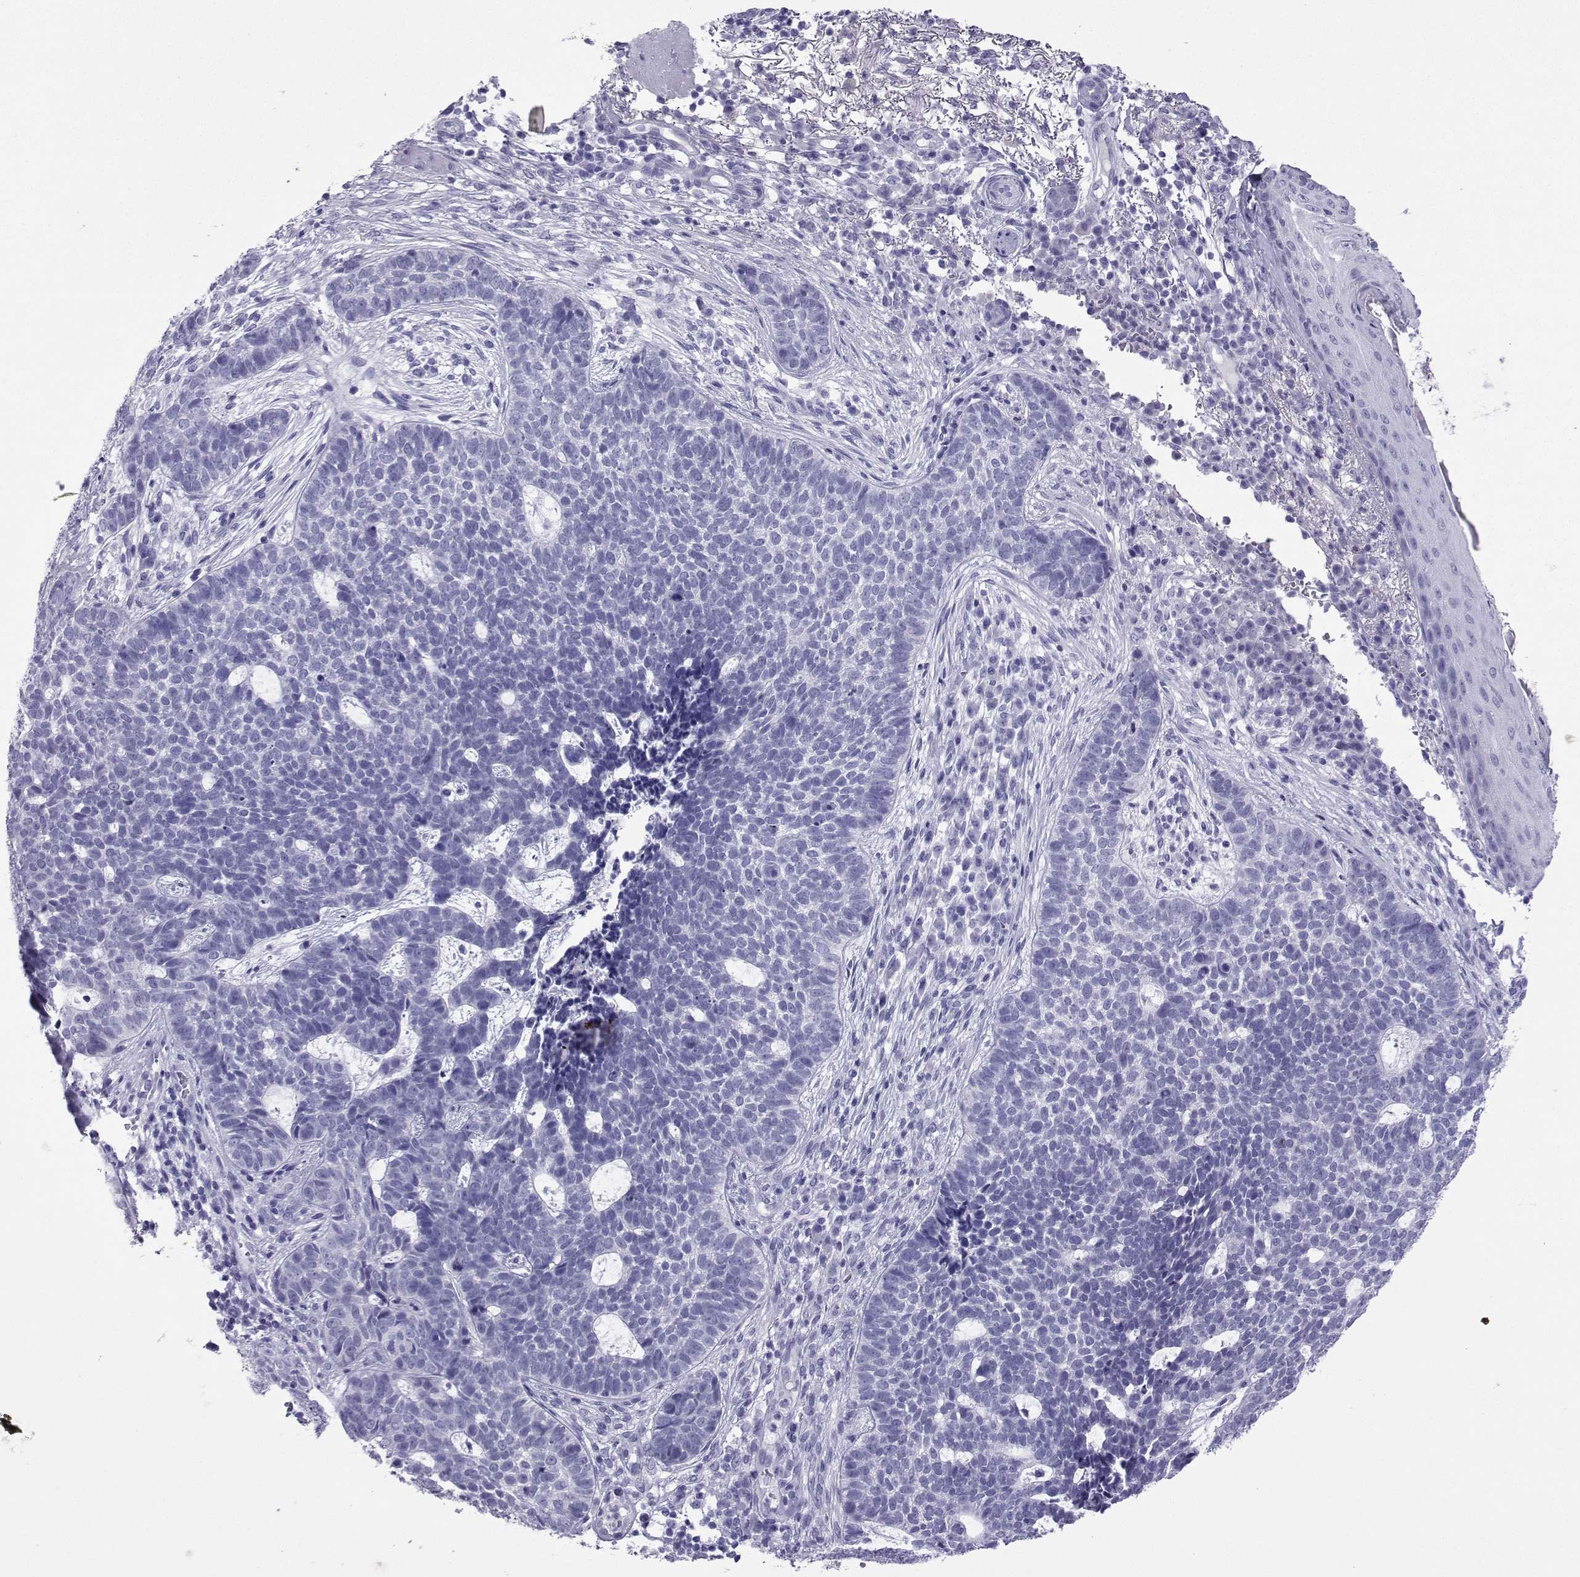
{"staining": {"intensity": "negative", "quantity": "none", "location": "none"}, "tissue": "skin cancer", "cell_type": "Tumor cells", "image_type": "cancer", "snomed": [{"axis": "morphology", "description": "Basal cell carcinoma"}, {"axis": "topography", "description": "Skin"}], "caption": "Tumor cells show no significant staining in skin cancer.", "gene": "LORICRIN", "patient": {"sex": "female", "age": 69}}